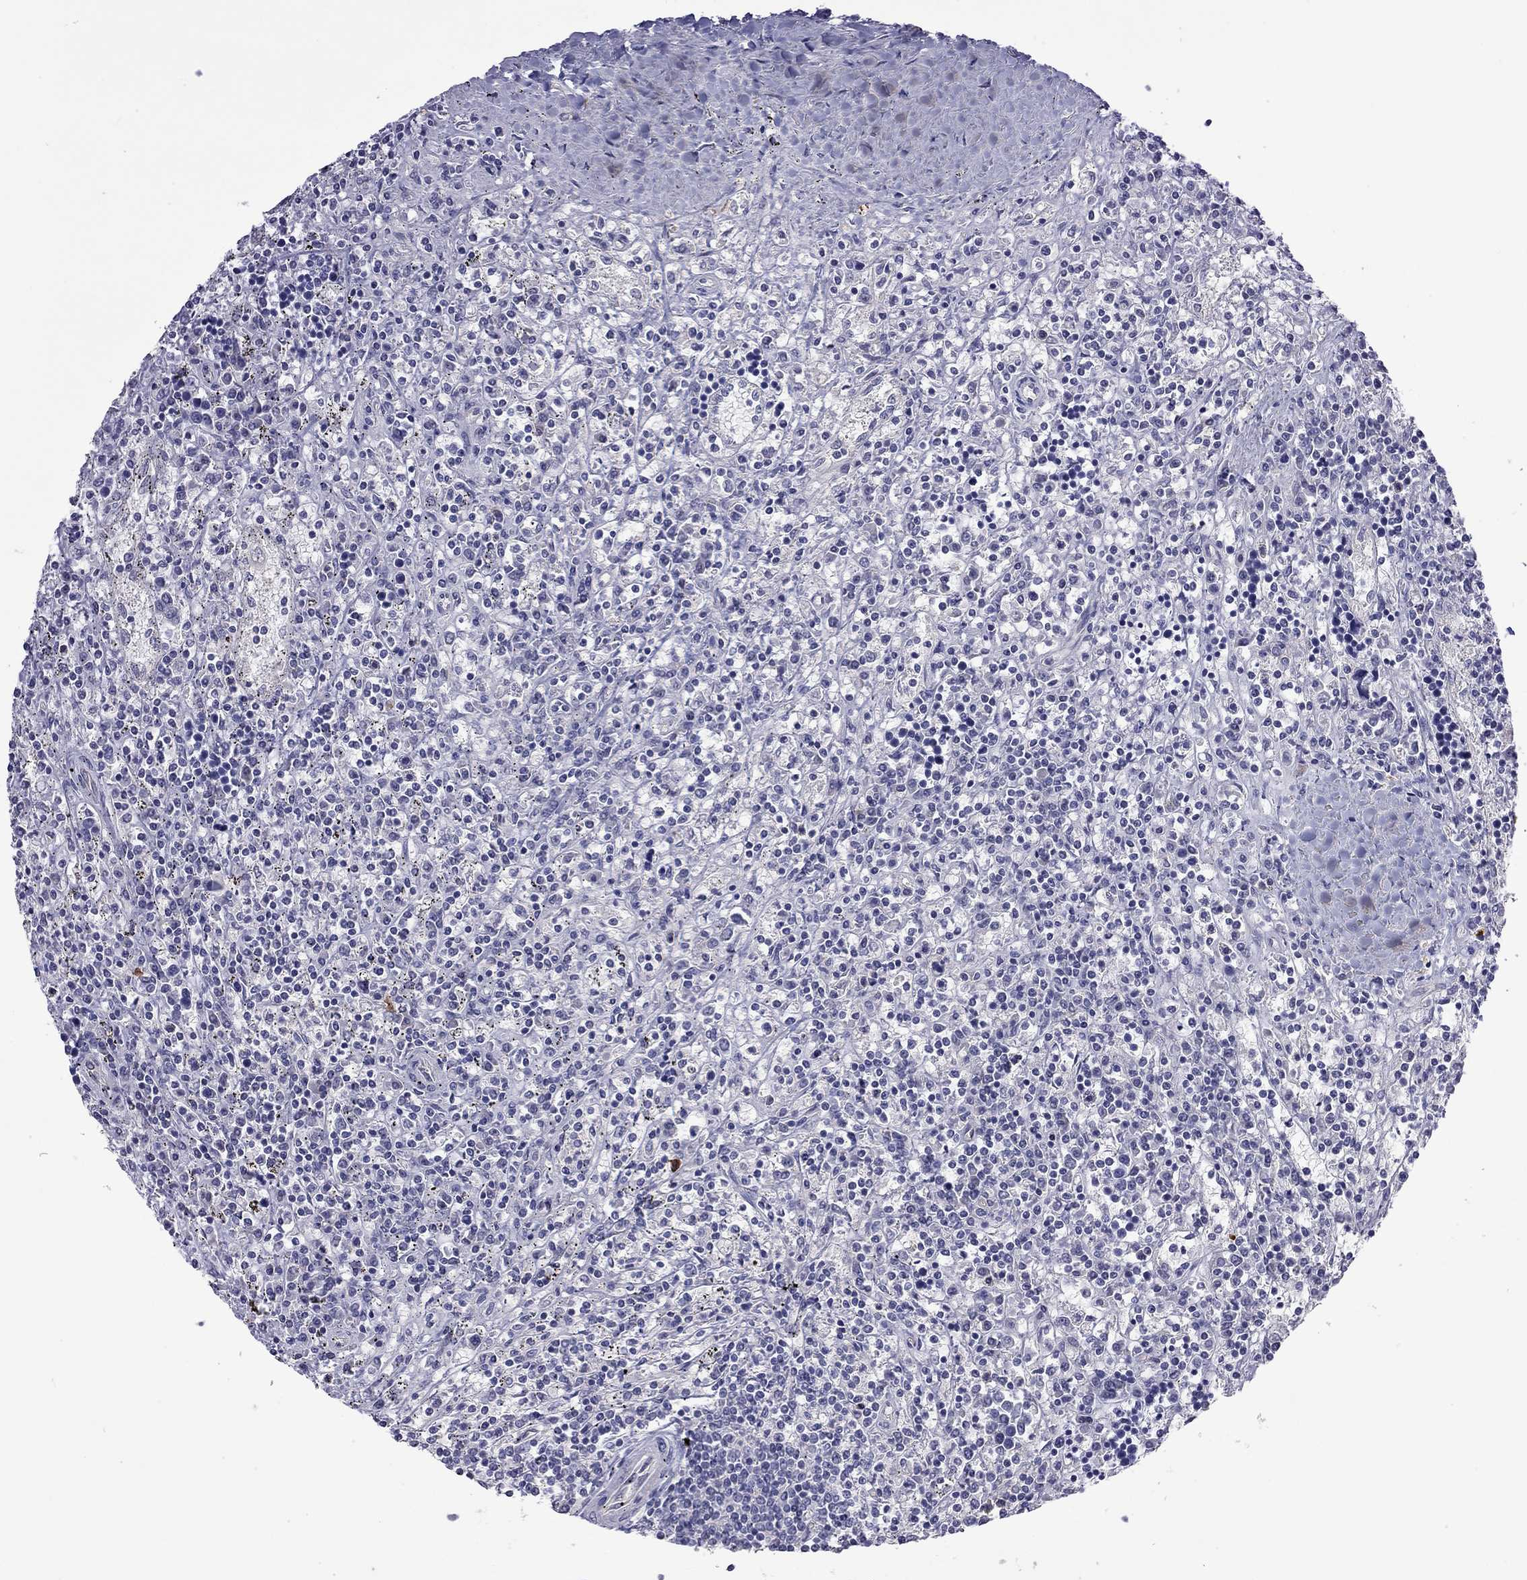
{"staining": {"intensity": "negative", "quantity": "none", "location": "none"}, "tissue": "lymphoma", "cell_type": "Tumor cells", "image_type": "cancer", "snomed": [{"axis": "morphology", "description": "Malignant lymphoma, non-Hodgkin's type, Low grade"}, {"axis": "topography", "description": "Spleen"}], "caption": "Immunohistochemical staining of human lymphoma shows no significant expression in tumor cells. (Stains: DAB immunohistochemistry (IHC) with hematoxylin counter stain, Microscopy: brightfield microscopy at high magnification).", "gene": "FEZ1", "patient": {"sex": "male", "age": 62}}